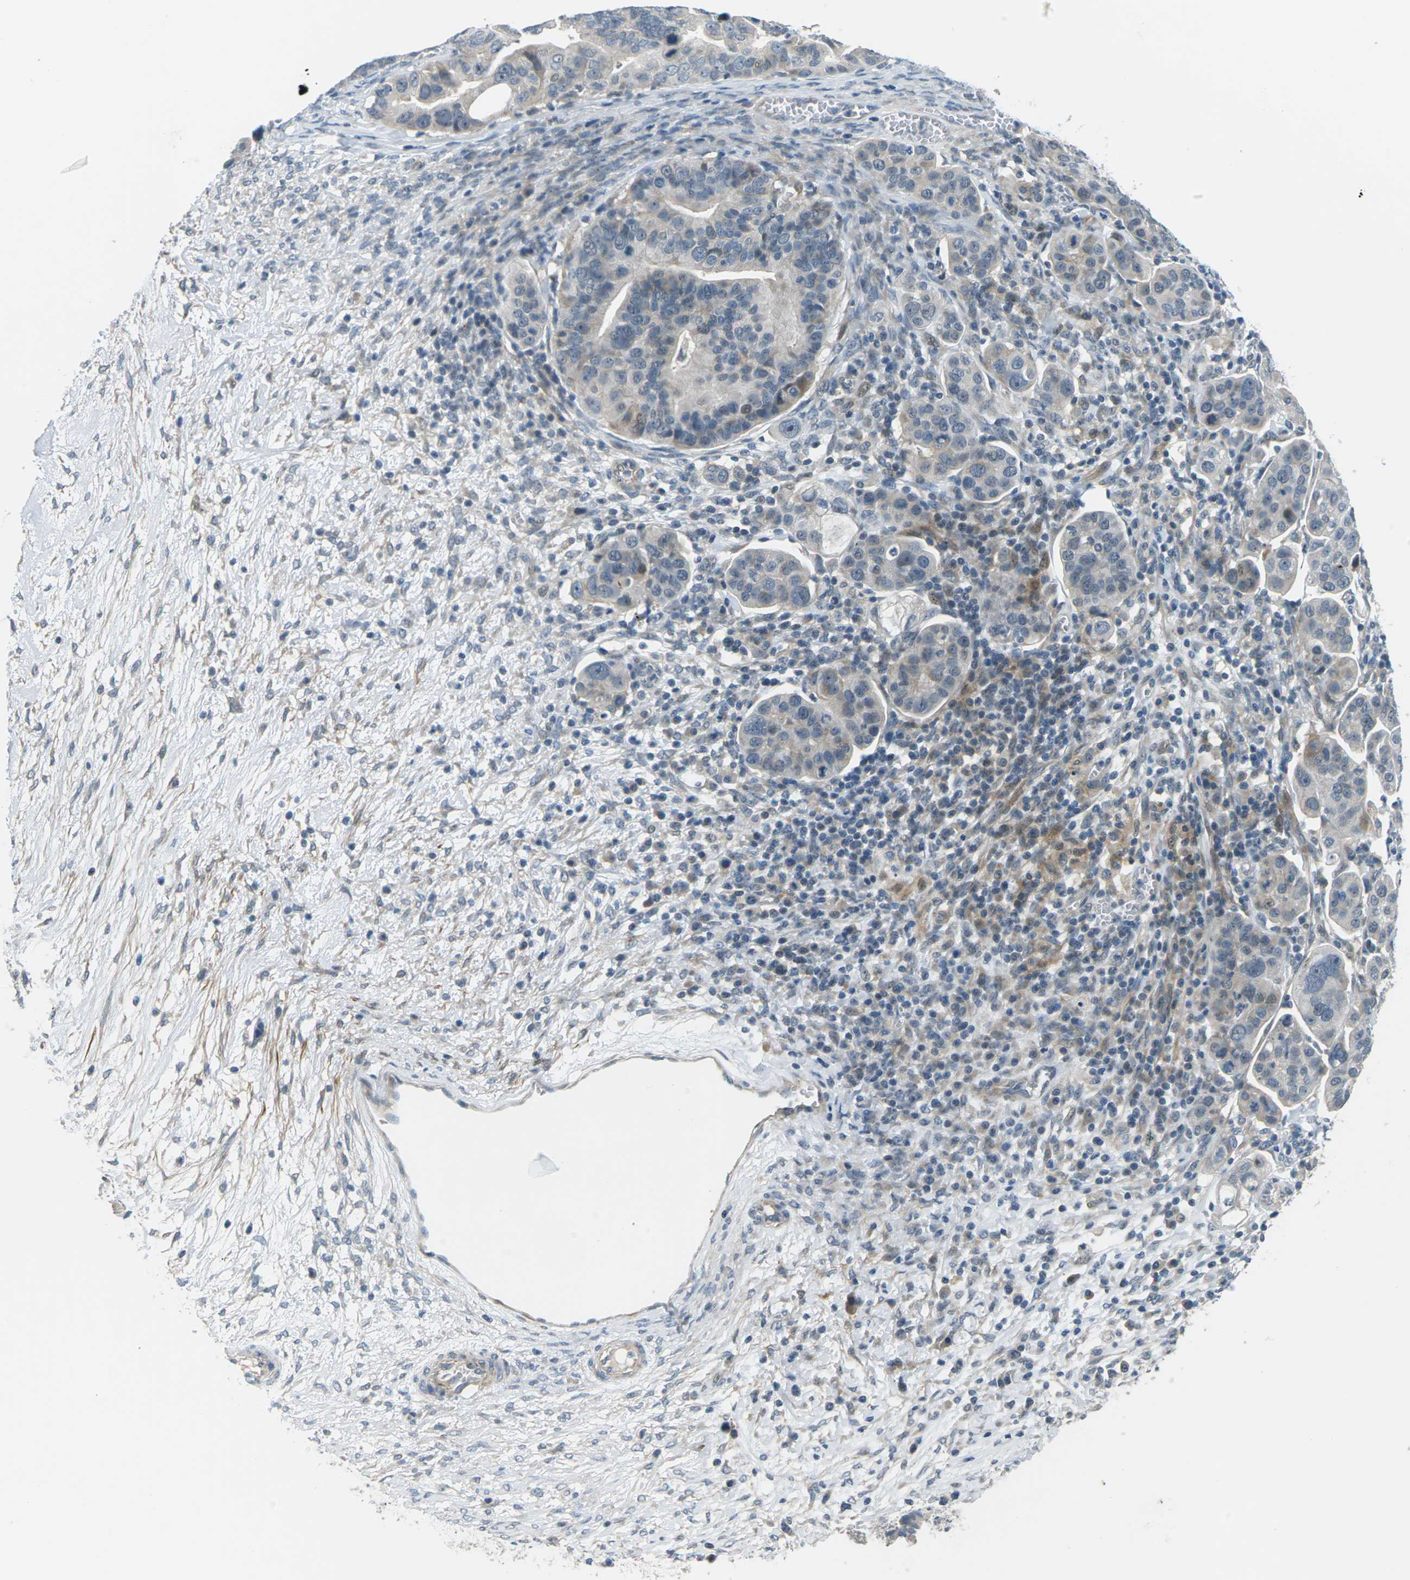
{"staining": {"intensity": "negative", "quantity": "none", "location": "none"}, "tissue": "ovarian cancer", "cell_type": "Tumor cells", "image_type": "cancer", "snomed": [{"axis": "morphology", "description": "Cystadenocarcinoma, serous, NOS"}, {"axis": "topography", "description": "Ovary"}], "caption": "Serous cystadenocarcinoma (ovarian) was stained to show a protein in brown. There is no significant positivity in tumor cells.", "gene": "SLC13A3", "patient": {"sex": "female", "age": 56}}